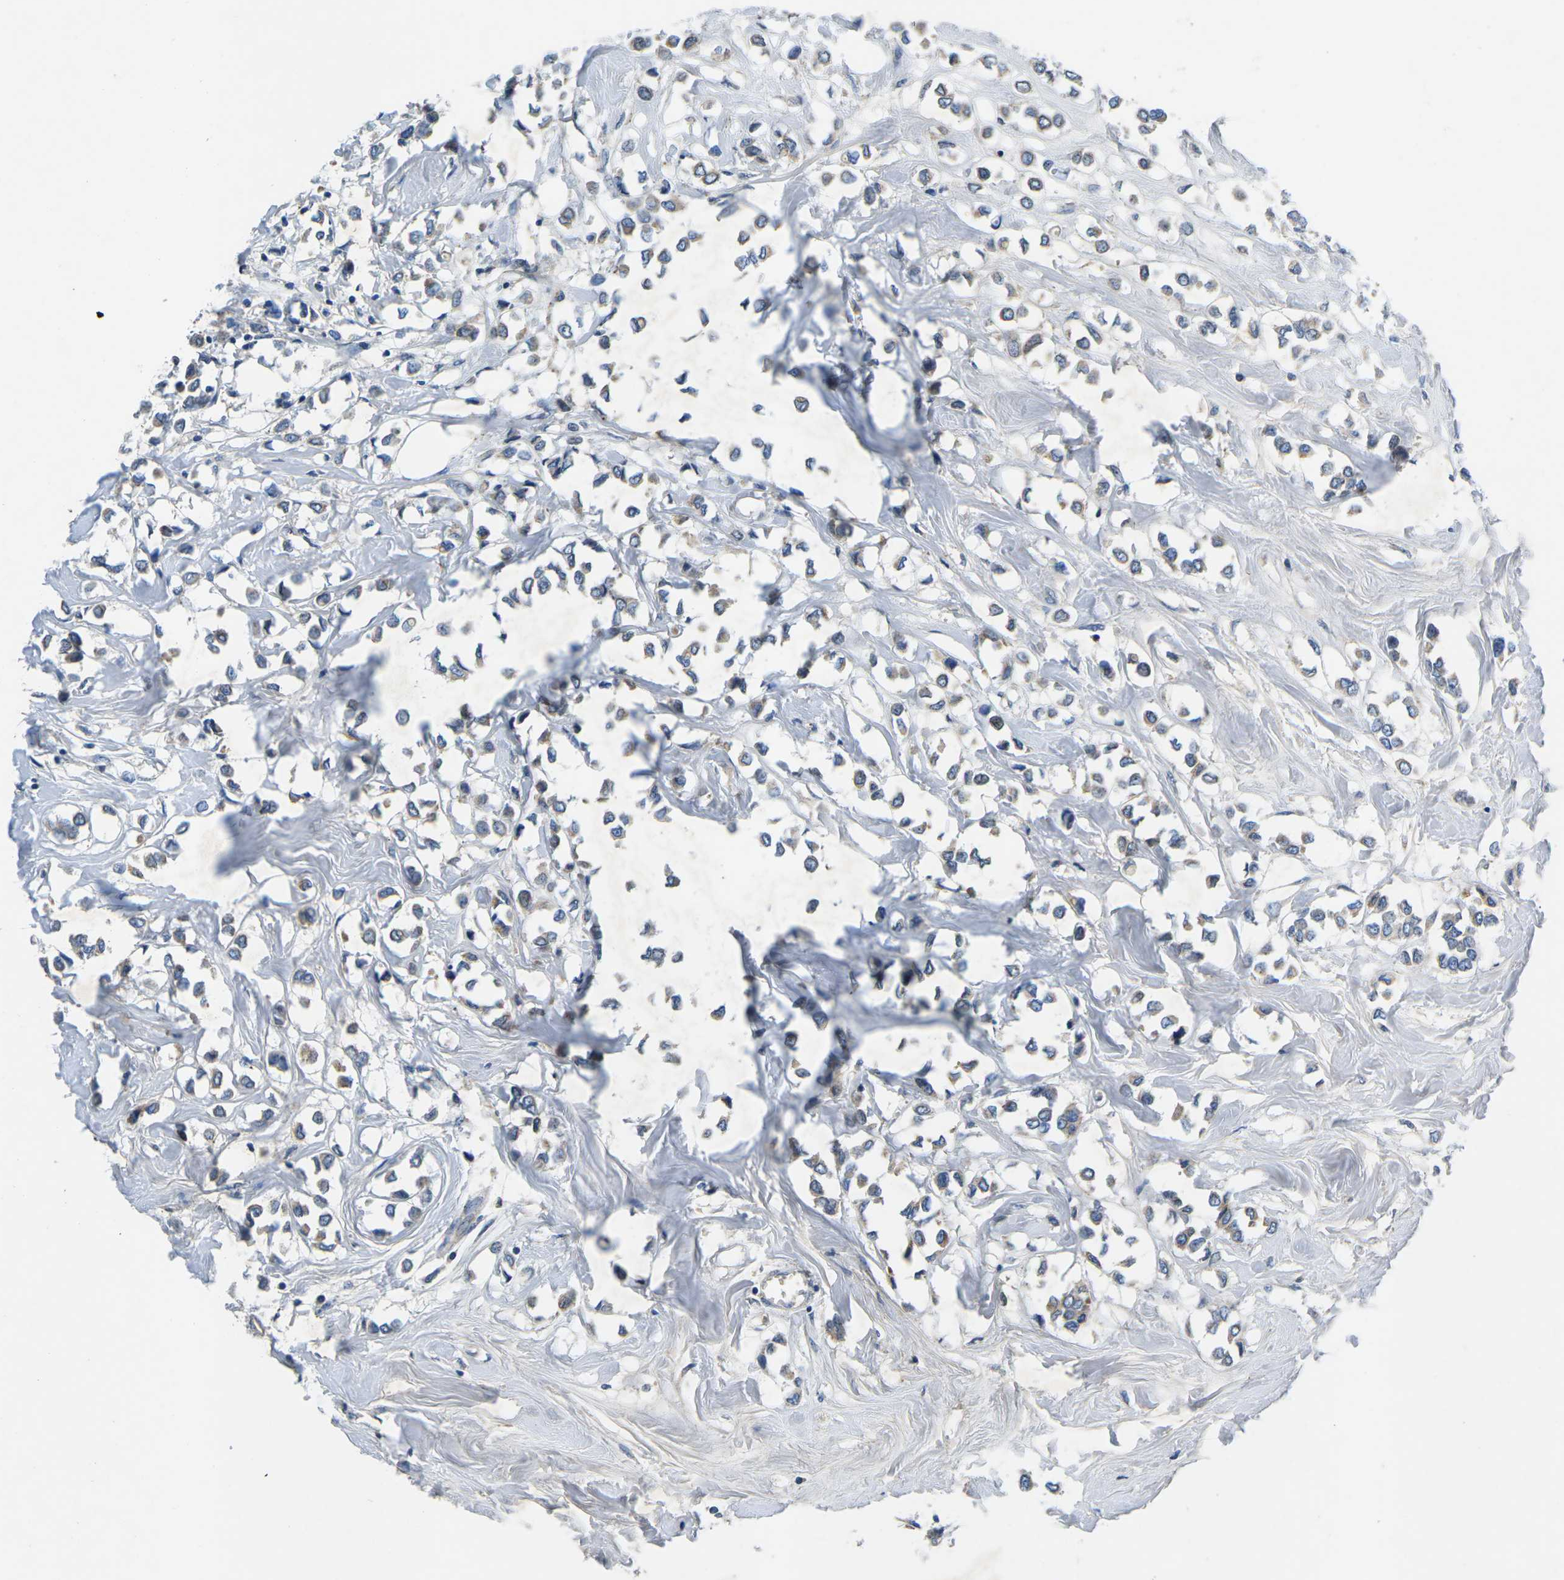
{"staining": {"intensity": "weak", "quantity": "25%-75%", "location": "cytoplasmic/membranous"}, "tissue": "breast cancer", "cell_type": "Tumor cells", "image_type": "cancer", "snomed": [{"axis": "morphology", "description": "Lobular carcinoma"}, {"axis": "topography", "description": "Breast"}], "caption": "High-magnification brightfield microscopy of breast cancer stained with DAB (3,3'-diaminobenzidine) (brown) and counterstained with hematoxylin (blue). tumor cells exhibit weak cytoplasmic/membranous expression is seen in about25%-75% of cells.", "gene": "PDCD6IP", "patient": {"sex": "female", "age": 51}}